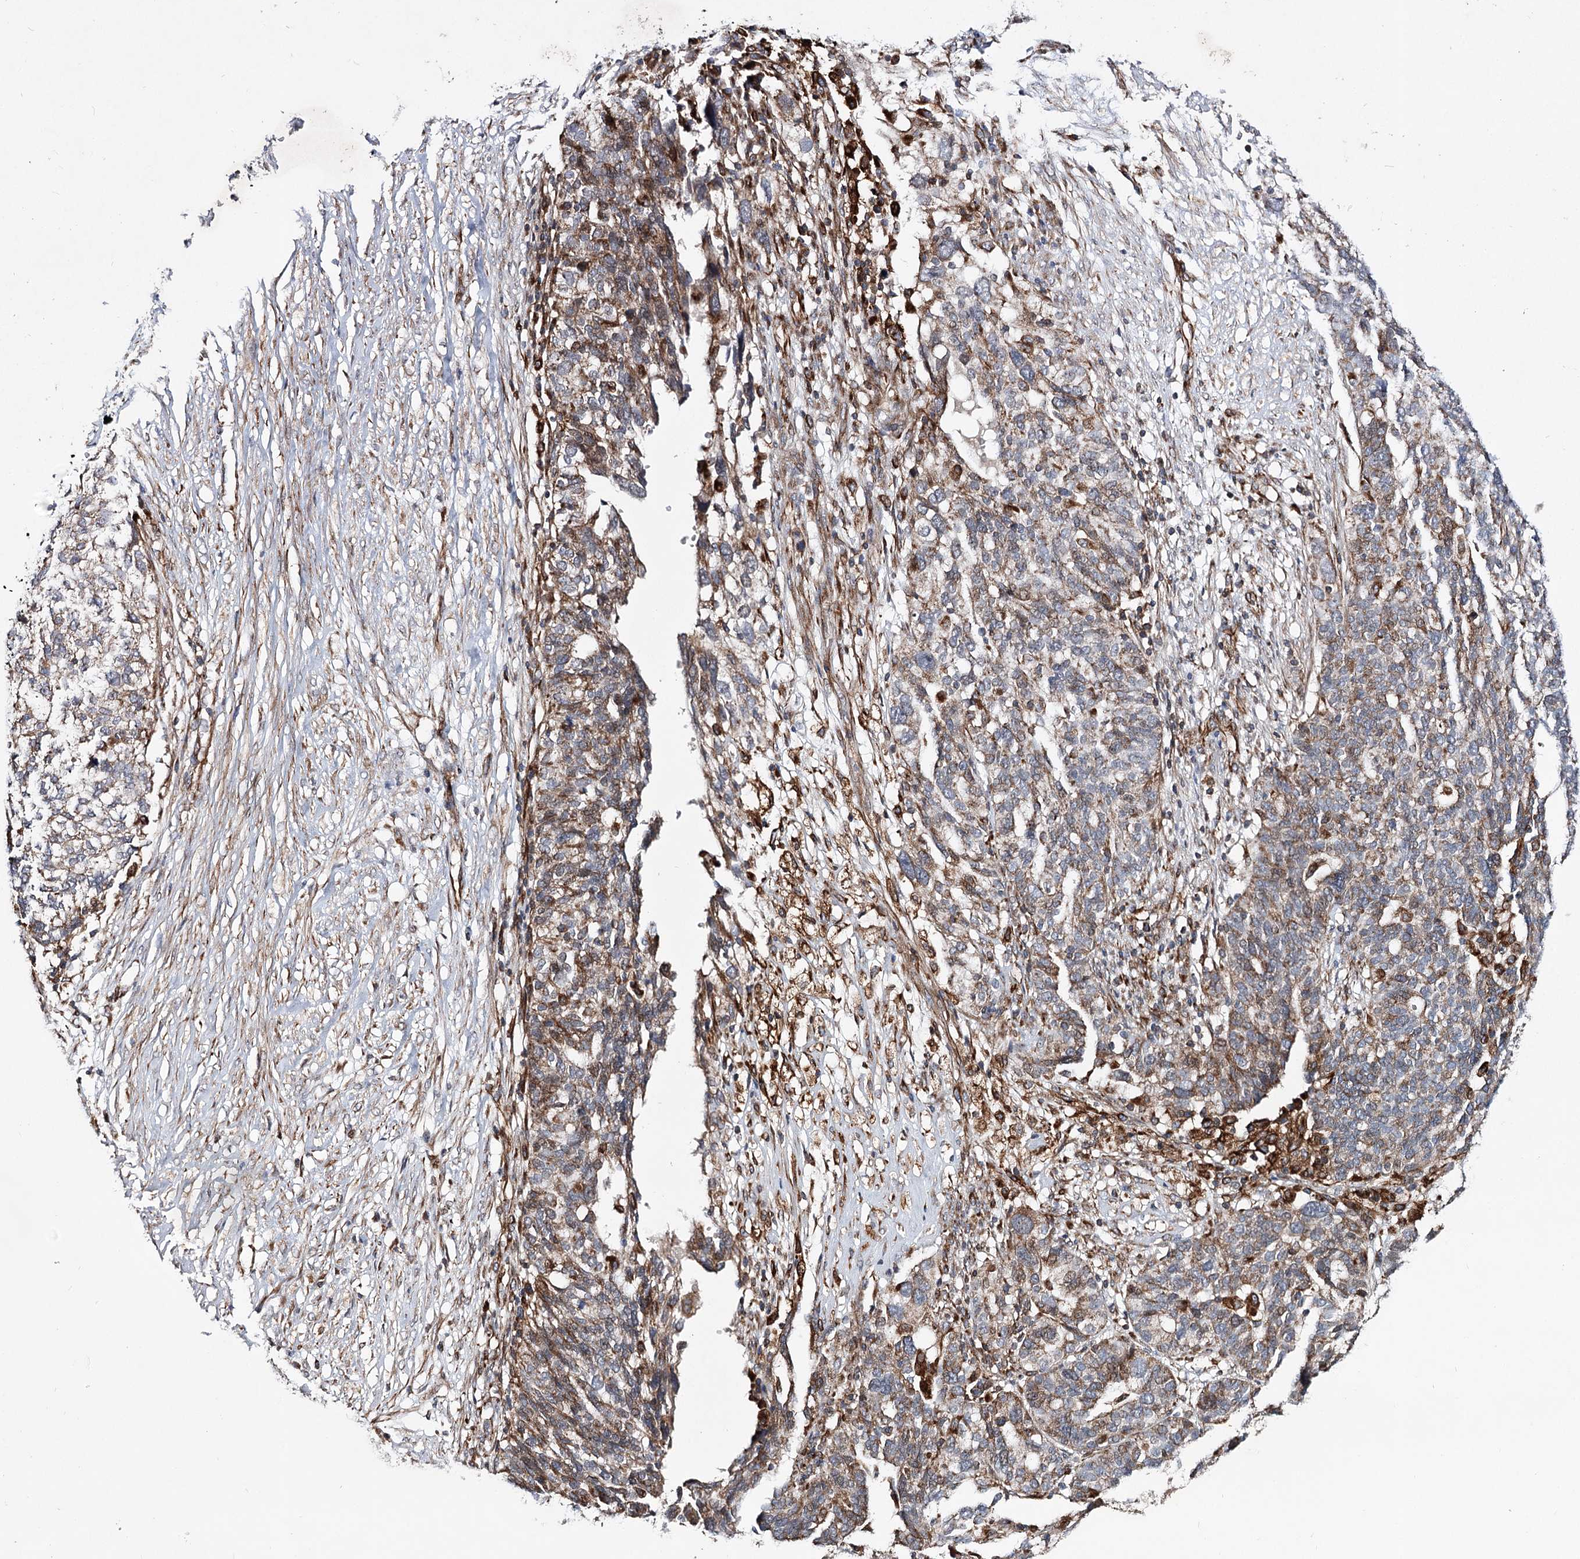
{"staining": {"intensity": "moderate", "quantity": "<25%", "location": "cytoplasmic/membranous"}, "tissue": "ovarian cancer", "cell_type": "Tumor cells", "image_type": "cancer", "snomed": [{"axis": "morphology", "description": "Cystadenocarcinoma, serous, NOS"}, {"axis": "topography", "description": "Ovary"}], "caption": "The image shows staining of ovarian cancer, revealing moderate cytoplasmic/membranous protein positivity (brown color) within tumor cells.", "gene": "DPEP2", "patient": {"sex": "female", "age": 59}}